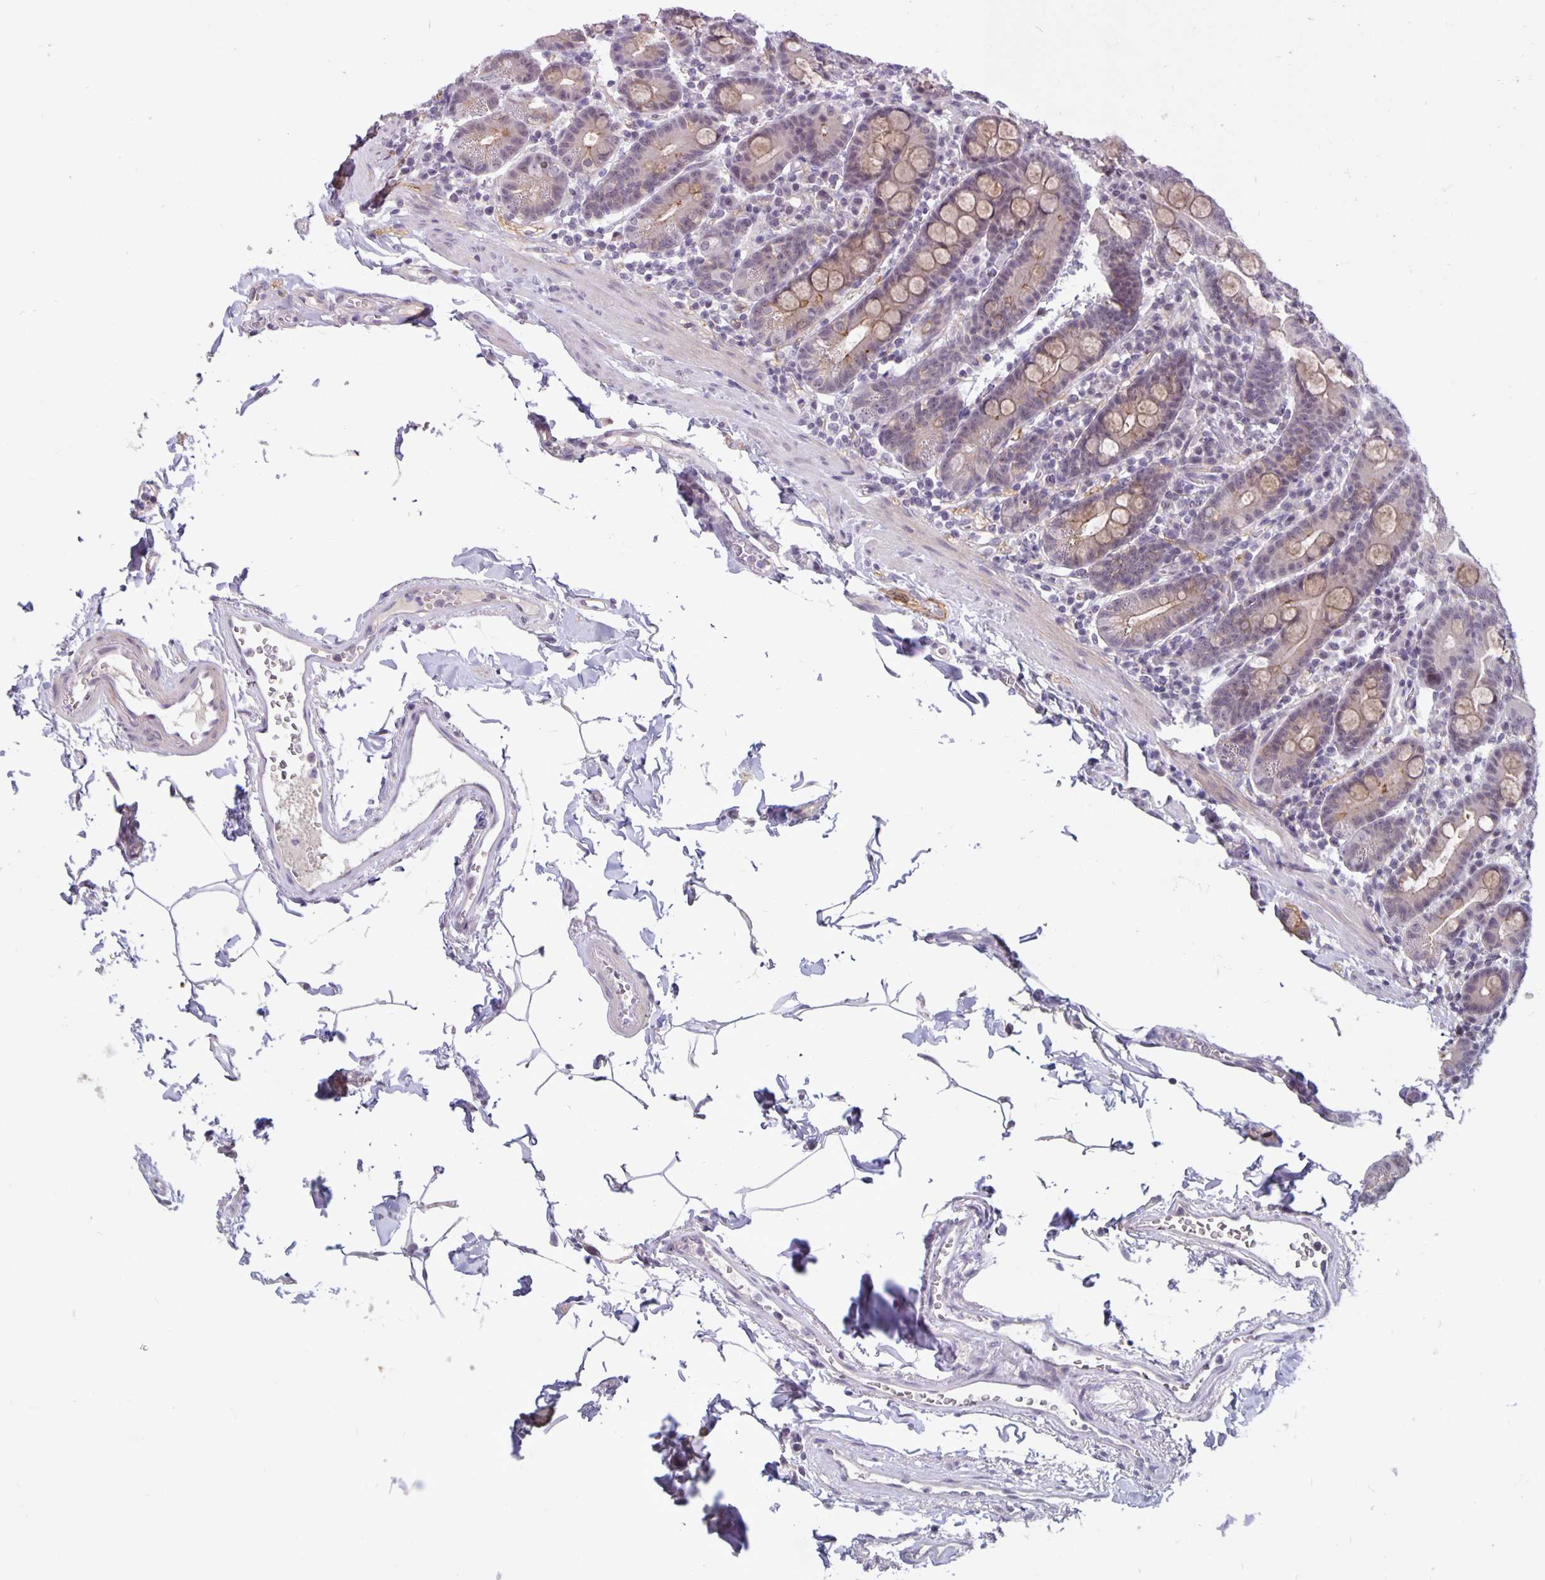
{"staining": {"intensity": "weak", "quantity": "<25%", "location": "cytoplasmic/membranous"}, "tissue": "duodenum", "cell_type": "Glandular cells", "image_type": "normal", "snomed": [{"axis": "morphology", "description": "Normal tissue, NOS"}, {"axis": "topography", "description": "Pancreas"}, {"axis": "topography", "description": "Duodenum"}], "caption": "Immunohistochemical staining of normal human duodenum reveals no significant staining in glandular cells.", "gene": "ARVCF", "patient": {"sex": "male", "age": 59}}